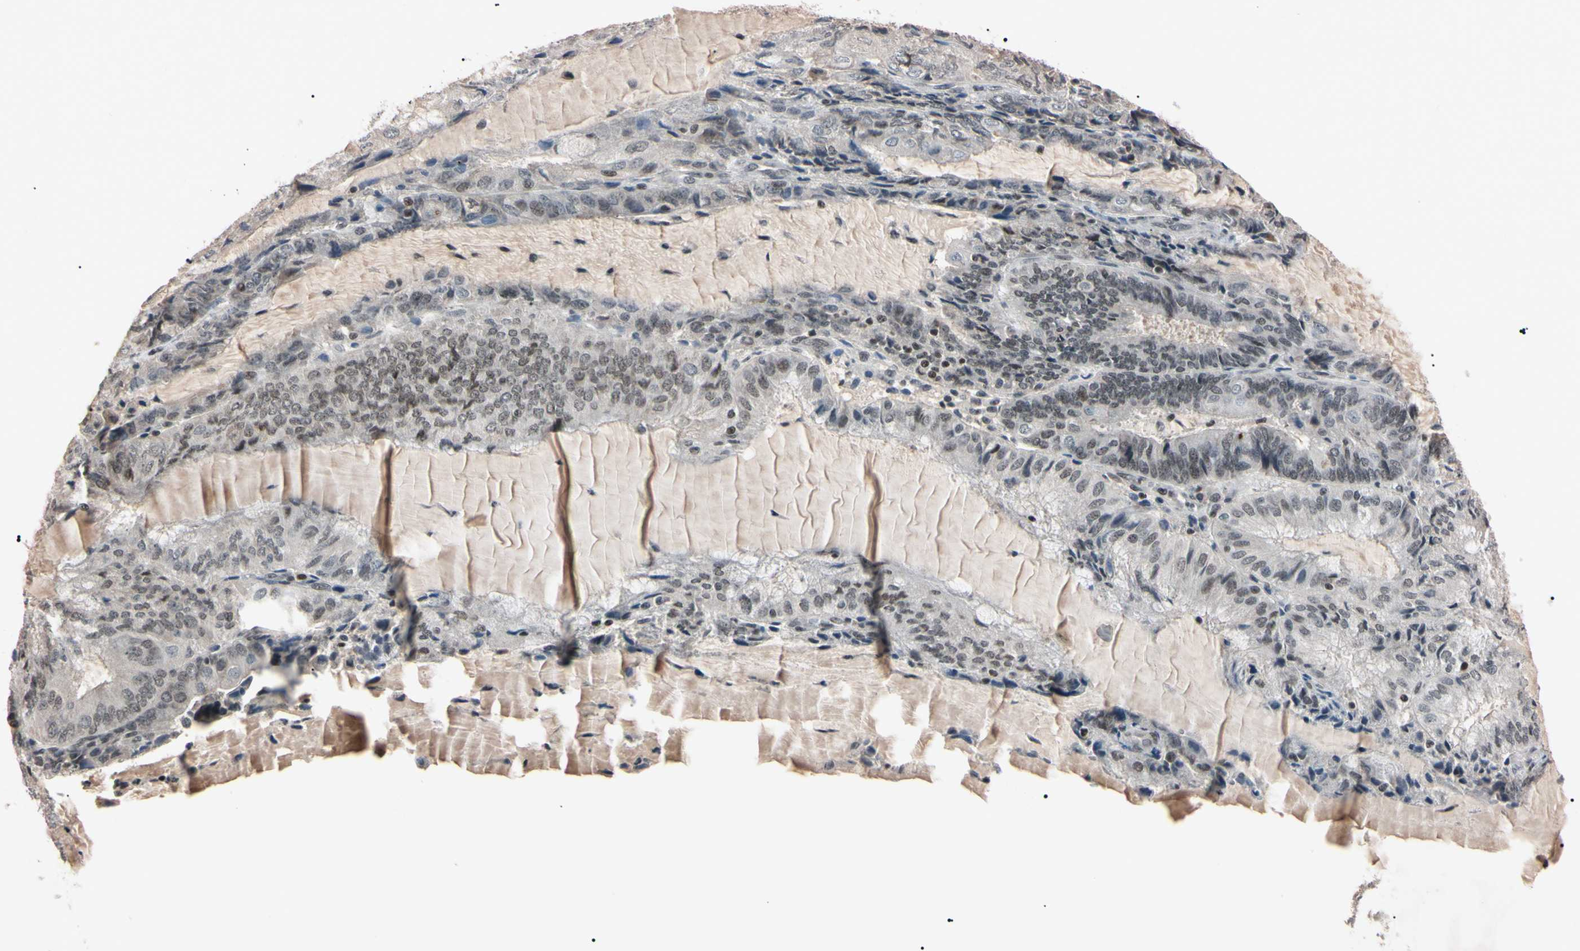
{"staining": {"intensity": "weak", "quantity": "25%-75%", "location": "nuclear"}, "tissue": "endometrial cancer", "cell_type": "Tumor cells", "image_type": "cancer", "snomed": [{"axis": "morphology", "description": "Adenocarcinoma, NOS"}, {"axis": "topography", "description": "Endometrium"}], "caption": "Weak nuclear protein staining is appreciated in approximately 25%-75% of tumor cells in adenocarcinoma (endometrial). The staining is performed using DAB brown chromogen to label protein expression. The nuclei are counter-stained blue using hematoxylin.", "gene": "YY1", "patient": {"sex": "female", "age": 81}}